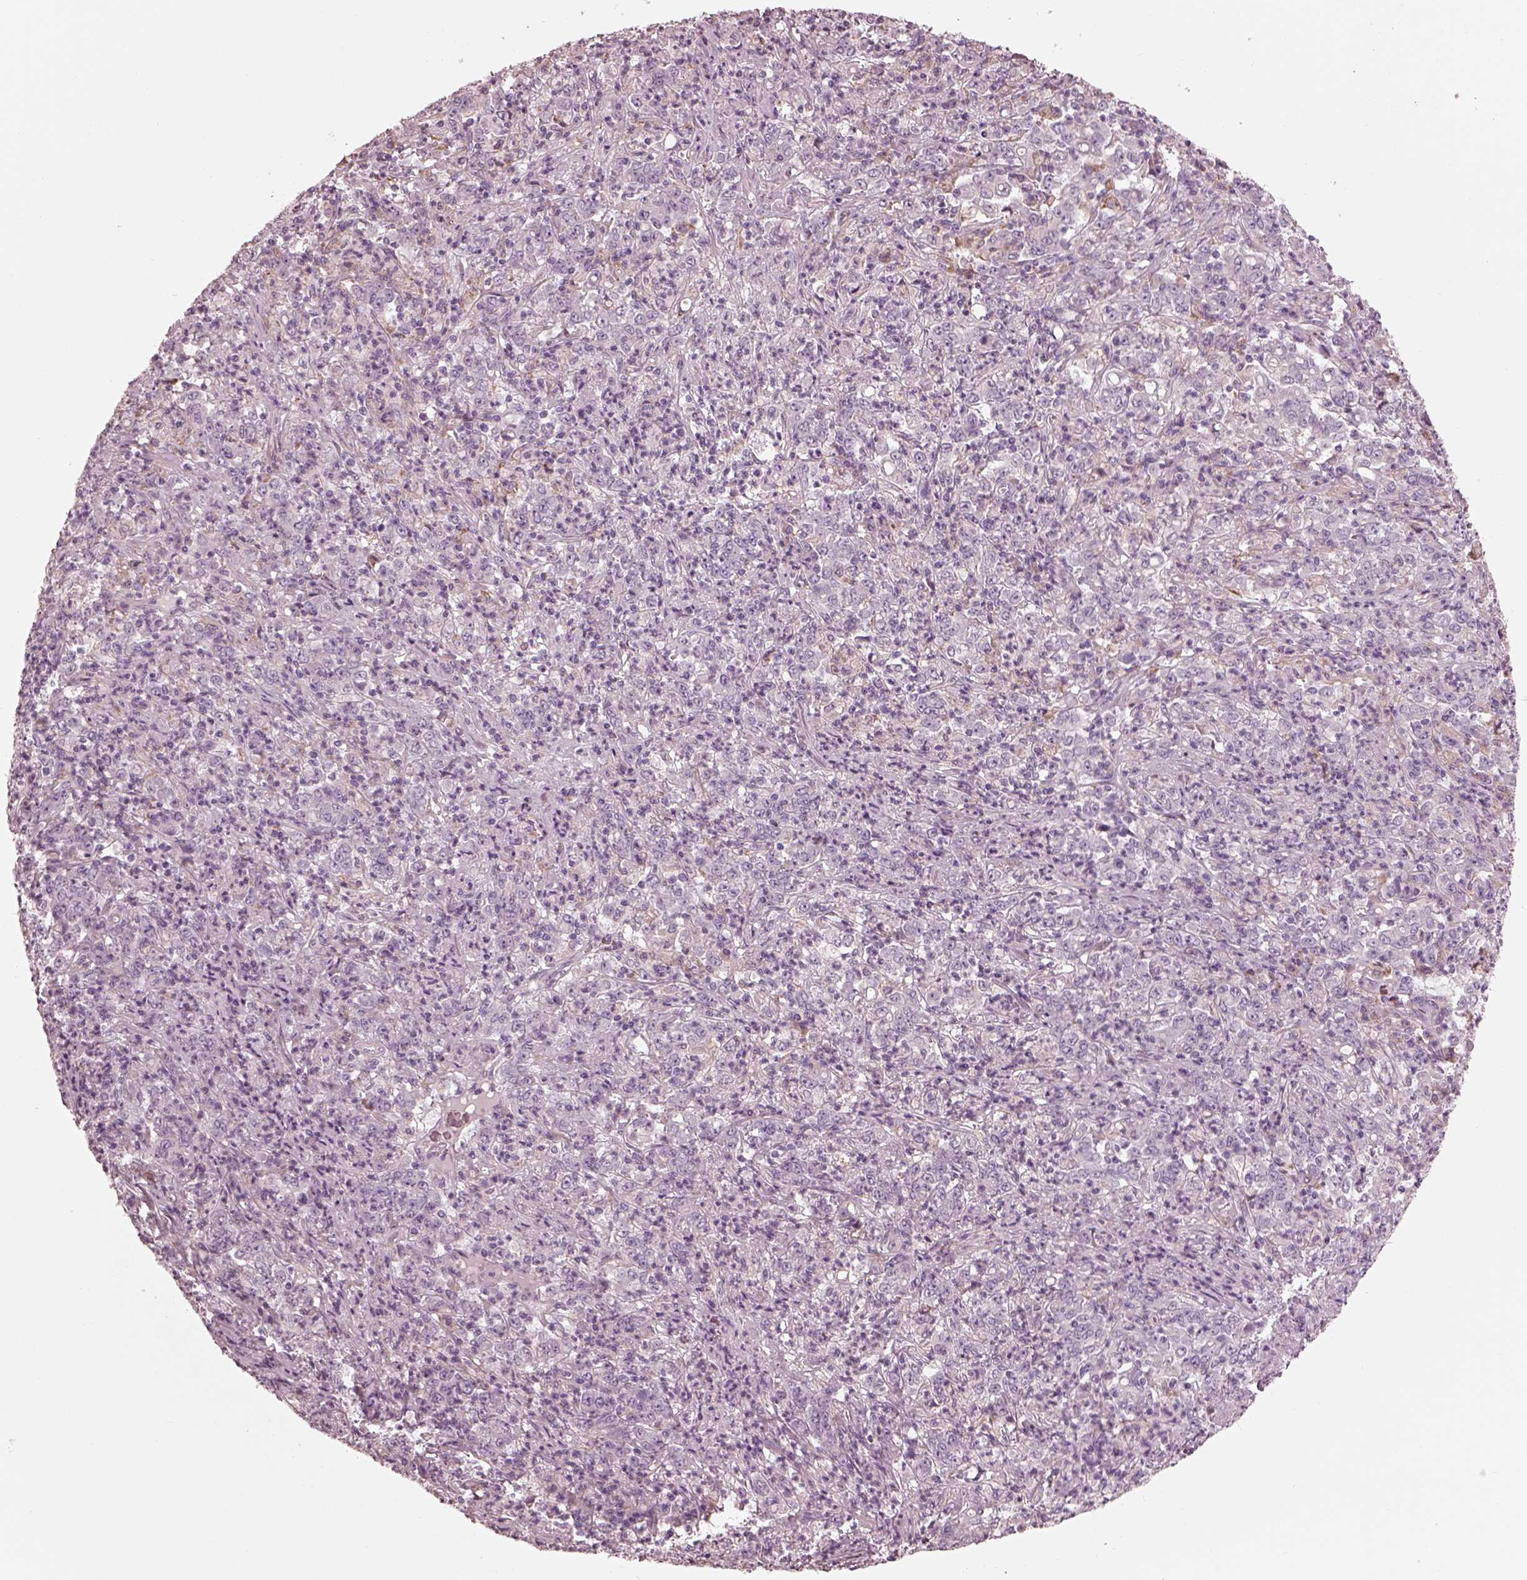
{"staining": {"intensity": "negative", "quantity": "none", "location": "none"}, "tissue": "stomach cancer", "cell_type": "Tumor cells", "image_type": "cancer", "snomed": [{"axis": "morphology", "description": "Adenocarcinoma, NOS"}, {"axis": "topography", "description": "Stomach, lower"}], "caption": "Immunohistochemistry of stomach cancer (adenocarcinoma) displays no staining in tumor cells.", "gene": "CADM2", "patient": {"sex": "female", "age": 71}}